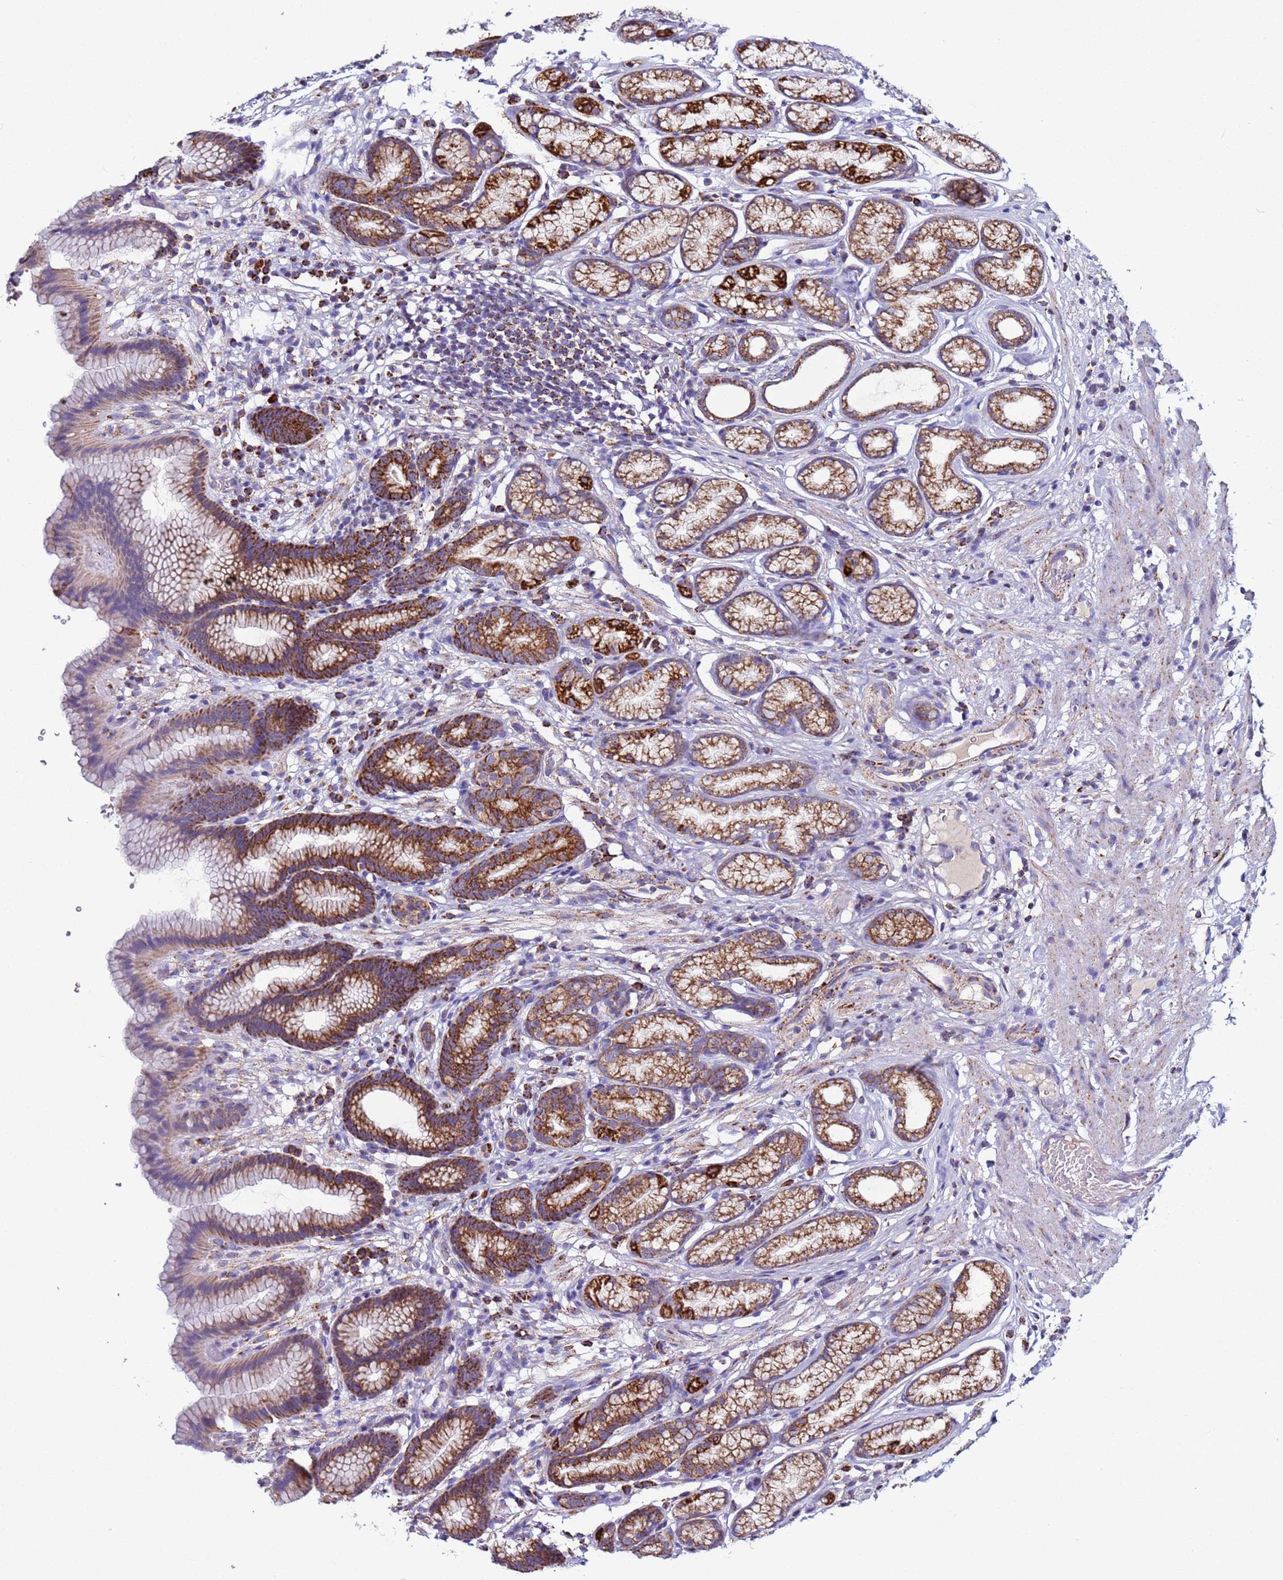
{"staining": {"intensity": "strong", "quantity": ">75%", "location": "cytoplasmic/membranous"}, "tissue": "stomach", "cell_type": "Glandular cells", "image_type": "normal", "snomed": [{"axis": "morphology", "description": "Normal tissue, NOS"}, {"axis": "topography", "description": "Stomach"}], "caption": "Stomach was stained to show a protein in brown. There is high levels of strong cytoplasmic/membranous expression in approximately >75% of glandular cells.", "gene": "ZBTB39", "patient": {"sex": "male", "age": 42}}